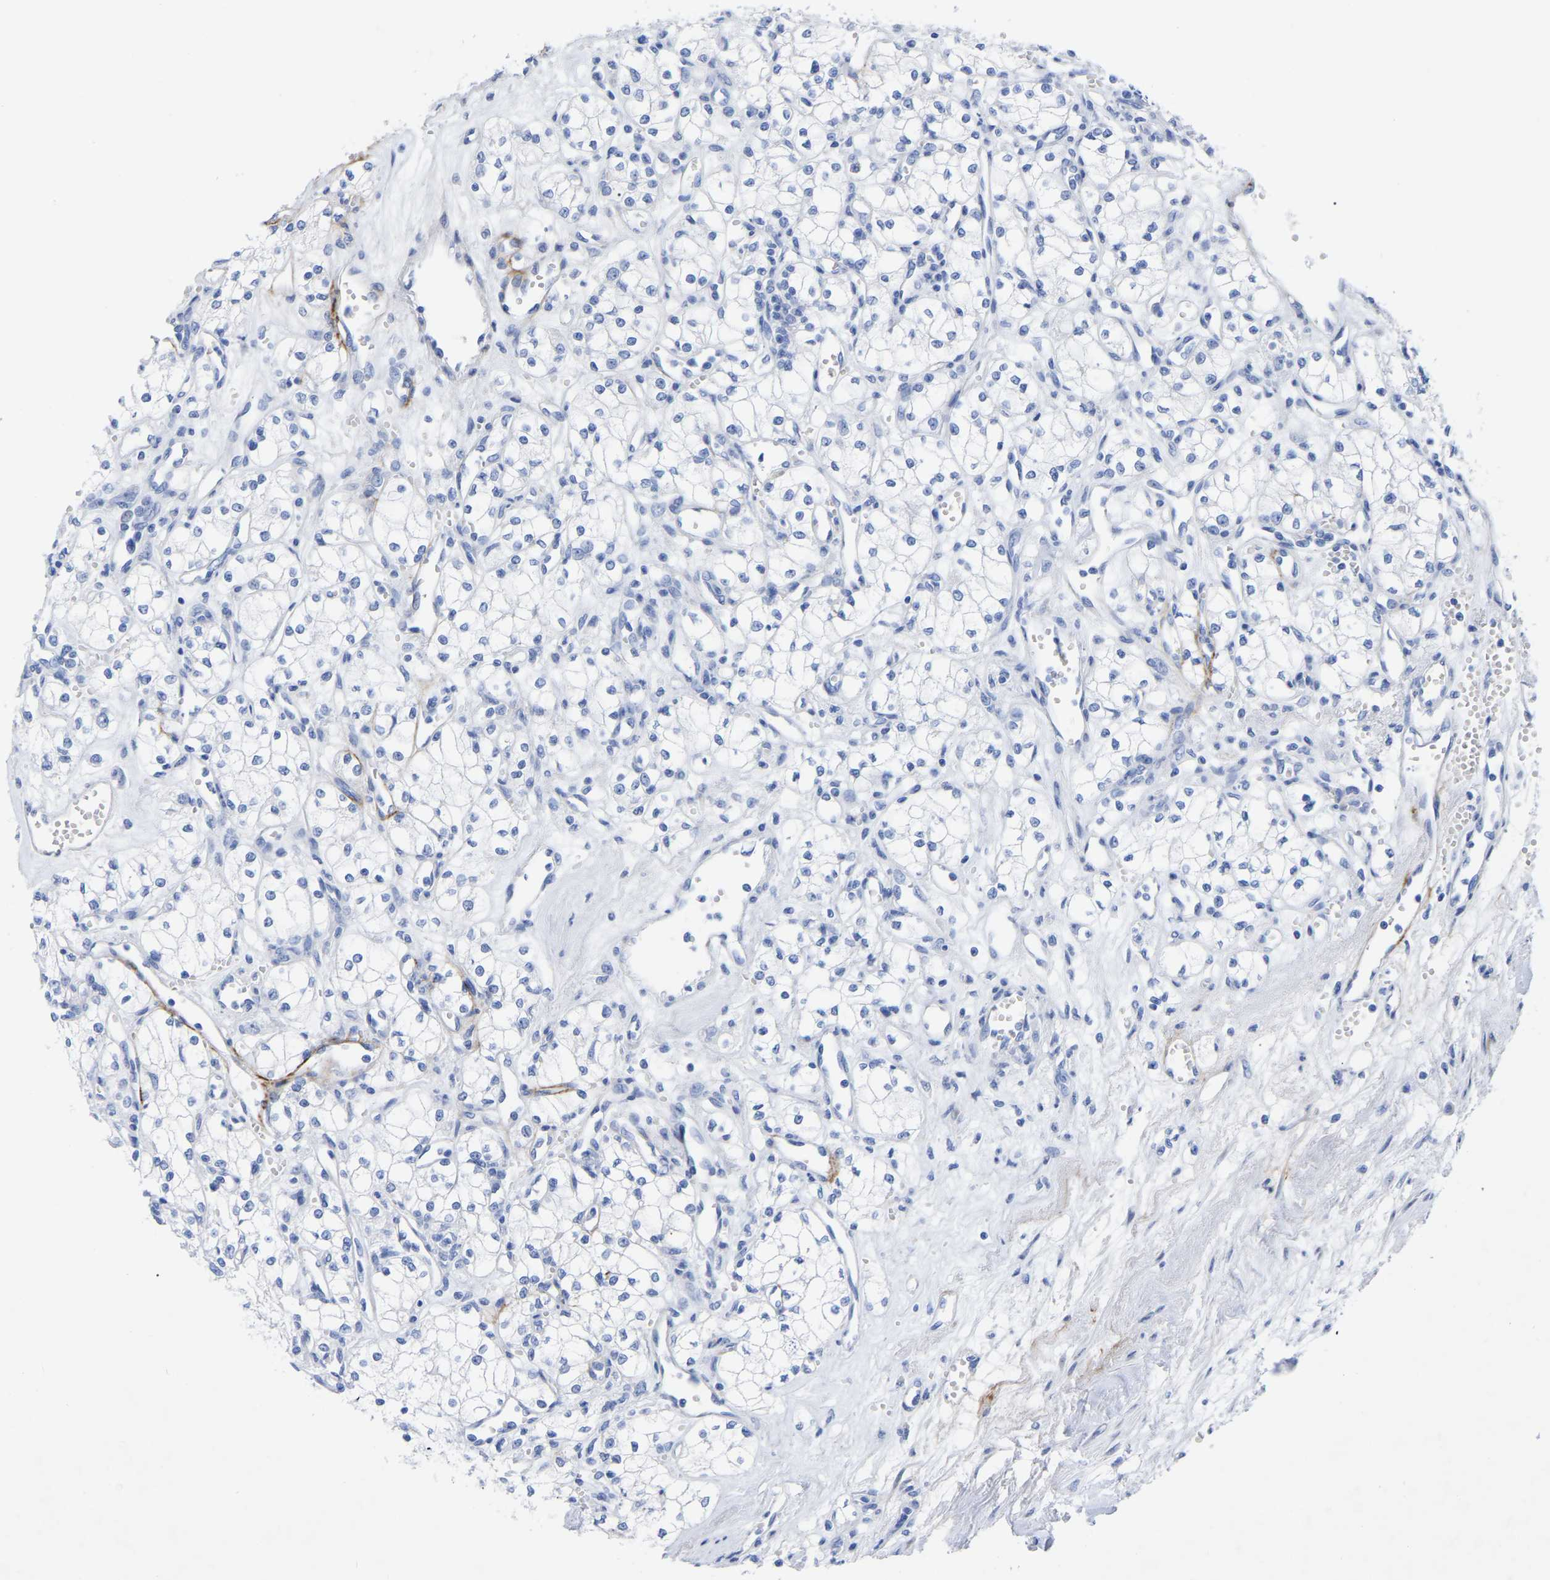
{"staining": {"intensity": "negative", "quantity": "none", "location": "none"}, "tissue": "renal cancer", "cell_type": "Tumor cells", "image_type": "cancer", "snomed": [{"axis": "morphology", "description": "Adenocarcinoma, NOS"}, {"axis": "topography", "description": "Kidney"}], "caption": "Renal adenocarcinoma stained for a protein using immunohistochemistry (IHC) shows no expression tumor cells.", "gene": "HAPLN1", "patient": {"sex": "male", "age": 59}}